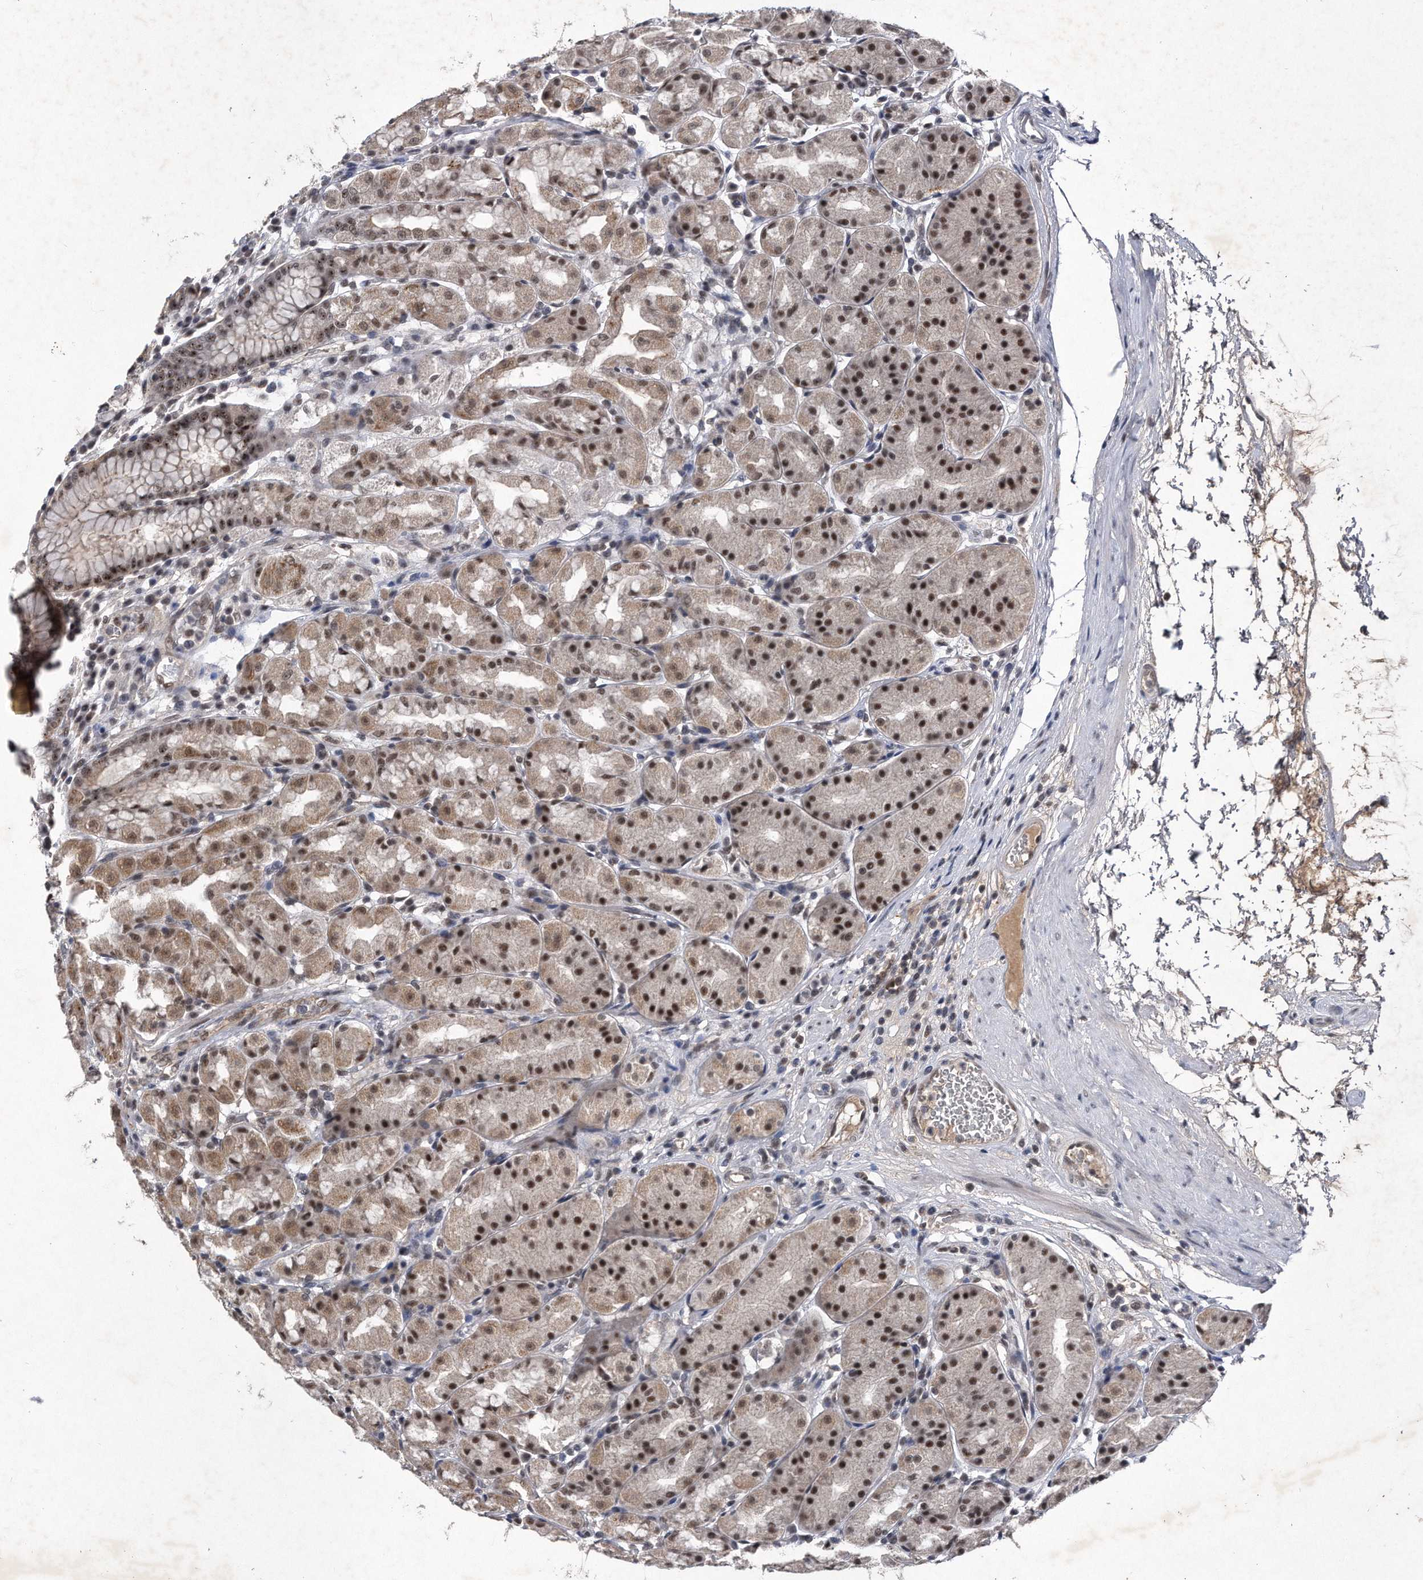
{"staining": {"intensity": "moderate", "quantity": ">75%", "location": "cytoplasmic/membranous,nuclear"}, "tissue": "stomach", "cell_type": "Glandular cells", "image_type": "normal", "snomed": [{"axis": "morphology", "description": "Normal tissue, NOS"}, {"axis": "topography", "description": "Stomach"}, {"axis": "topography", "description": "Stomach, lower"}], "caption": "Brown immunohistochemical staining in normal stomach shows moderate cytoplasmic/membranous,nuclear staining in about >75% of glandular cells.", "gene": "VIRMA", "patient": {"sex": "female", "age": 56}}